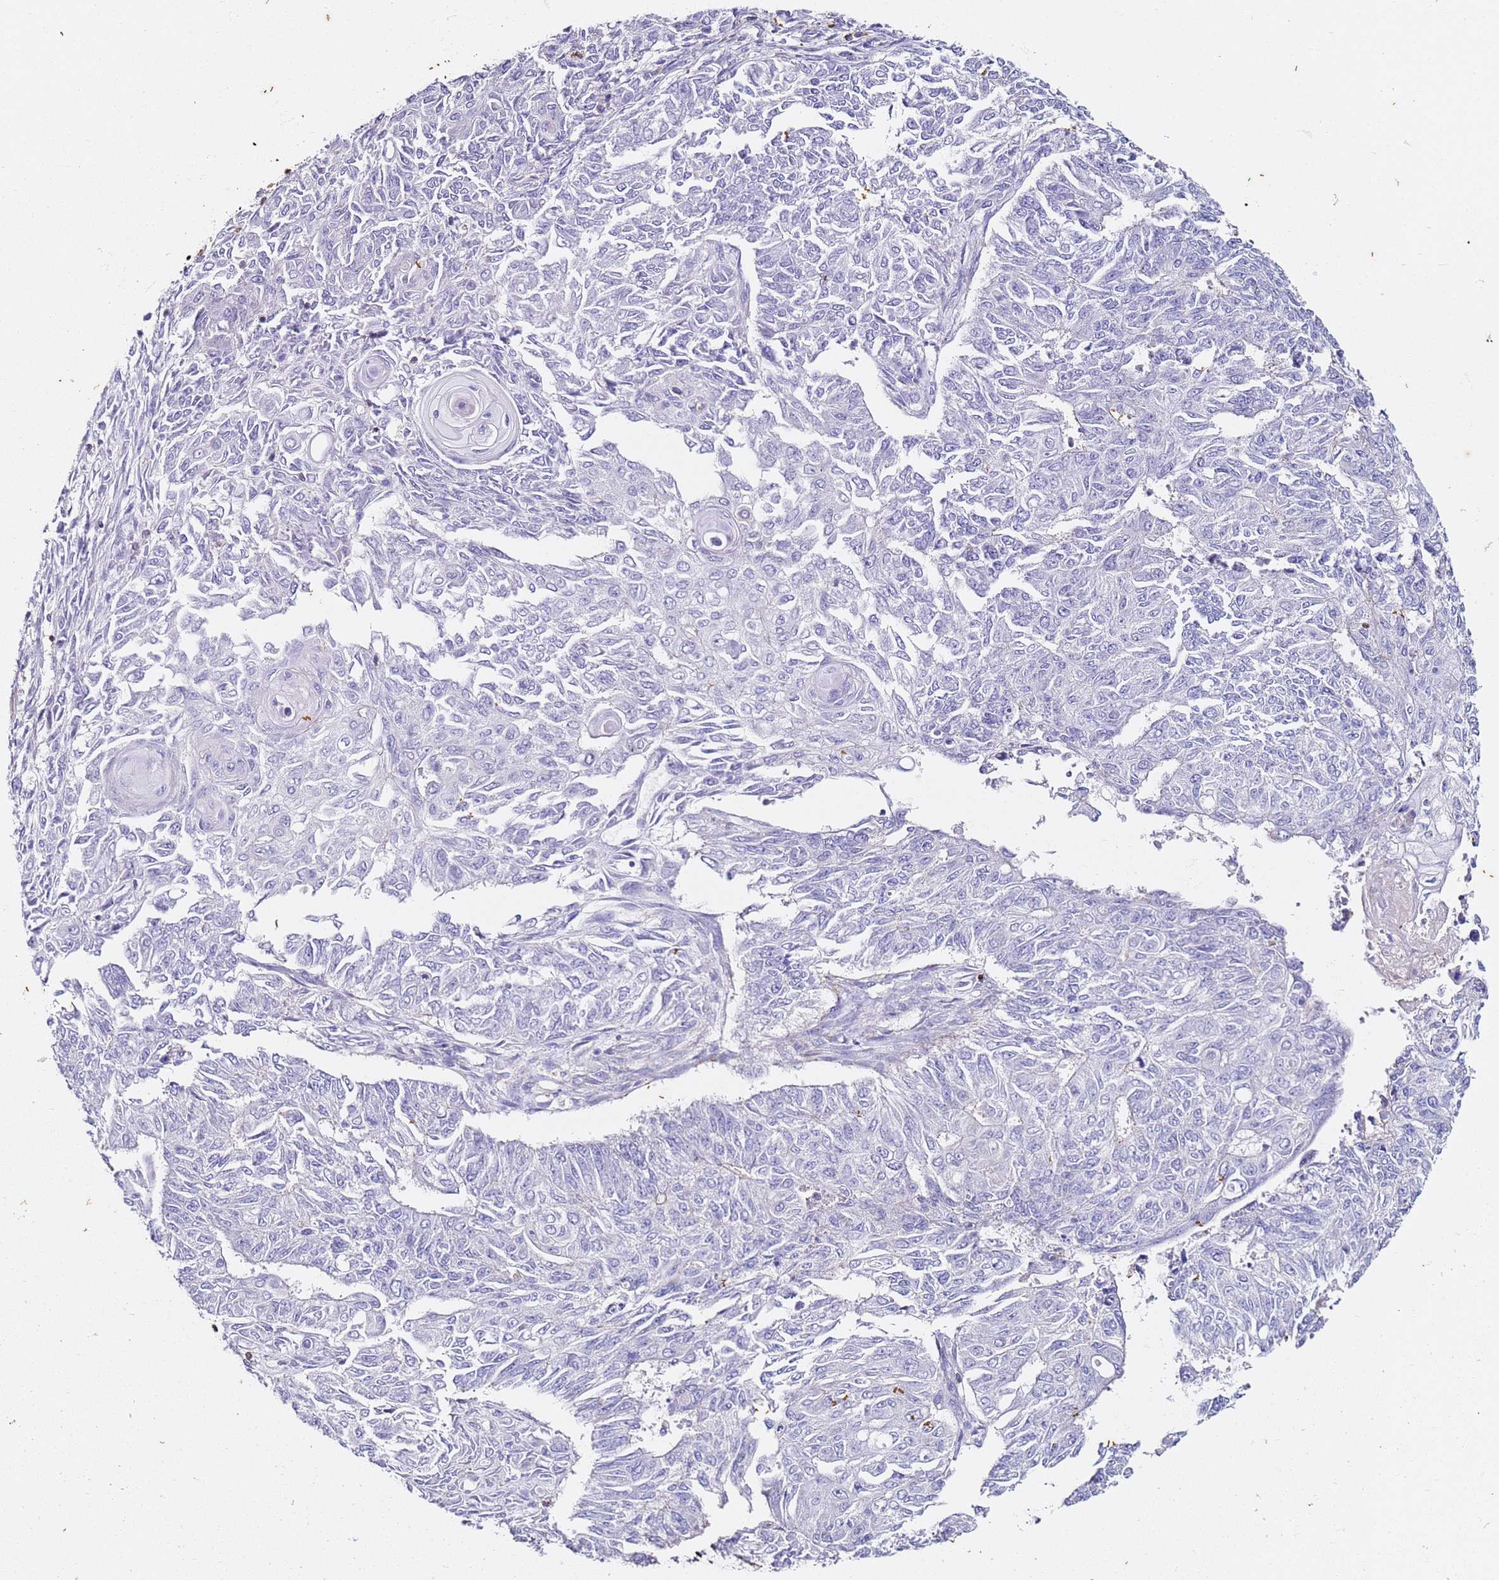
{"staining": {"intensity": "negative", "quantity": "none", "location": "none"}, "tissue": "endometrial cancer", "cell_type": "Tumor cells", "image_type": "cancer", "snomed": [{"axis": "morphology", "description": "Adenocarcinoma, NOS"}, {"axis": "topography", "description": "Endometrium"}], "caption": "Tumor cells are negative for brown protein staining in endometrial cancer (adenocarcinoma).", "gene": "ZNF671", "patient": {"sex": "female", "age": 32}}